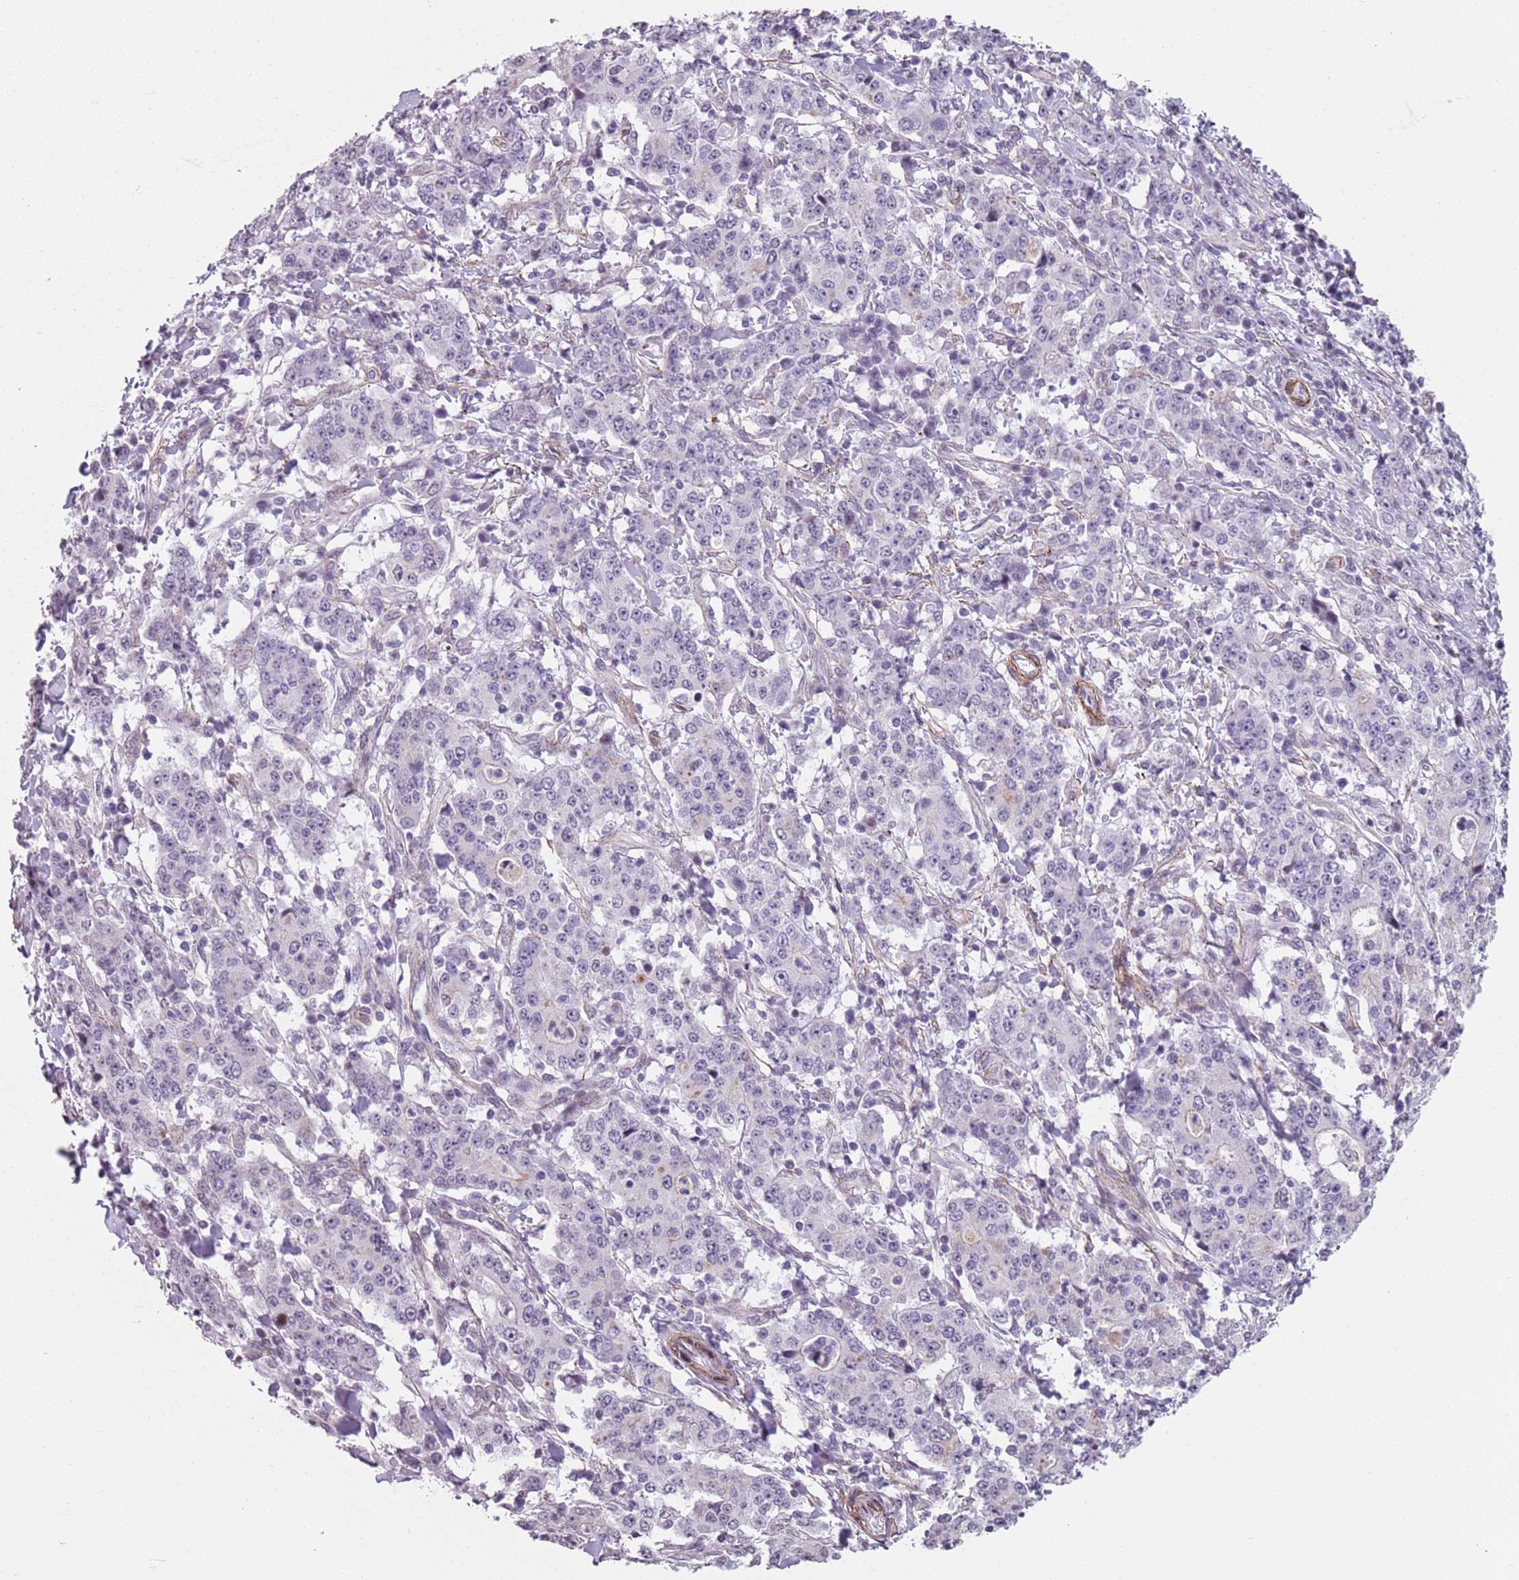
{"staining": {"intensity": "negative", "quantity": "none", "location": "none"}, "tissue": "stomach cancer", "cell_type": "Tumor cells", "image_type": "cancer", "snomed": [{"axis": "morphology", "description": "Normal tissue, NOS"}, {"axis": "morphology", "description": "Adenocarcinoma, NOS"}, {"axis": "topography", "description": "Stomach, upper"}, {"axis": "topography", "description": "Stomach"}], "caption": "Tumor cells are negative for protein expression in human stomach cancer (adenocarcinoma).", "gene": "TMC4", "patient": {"sex": "male", "age": 59}}